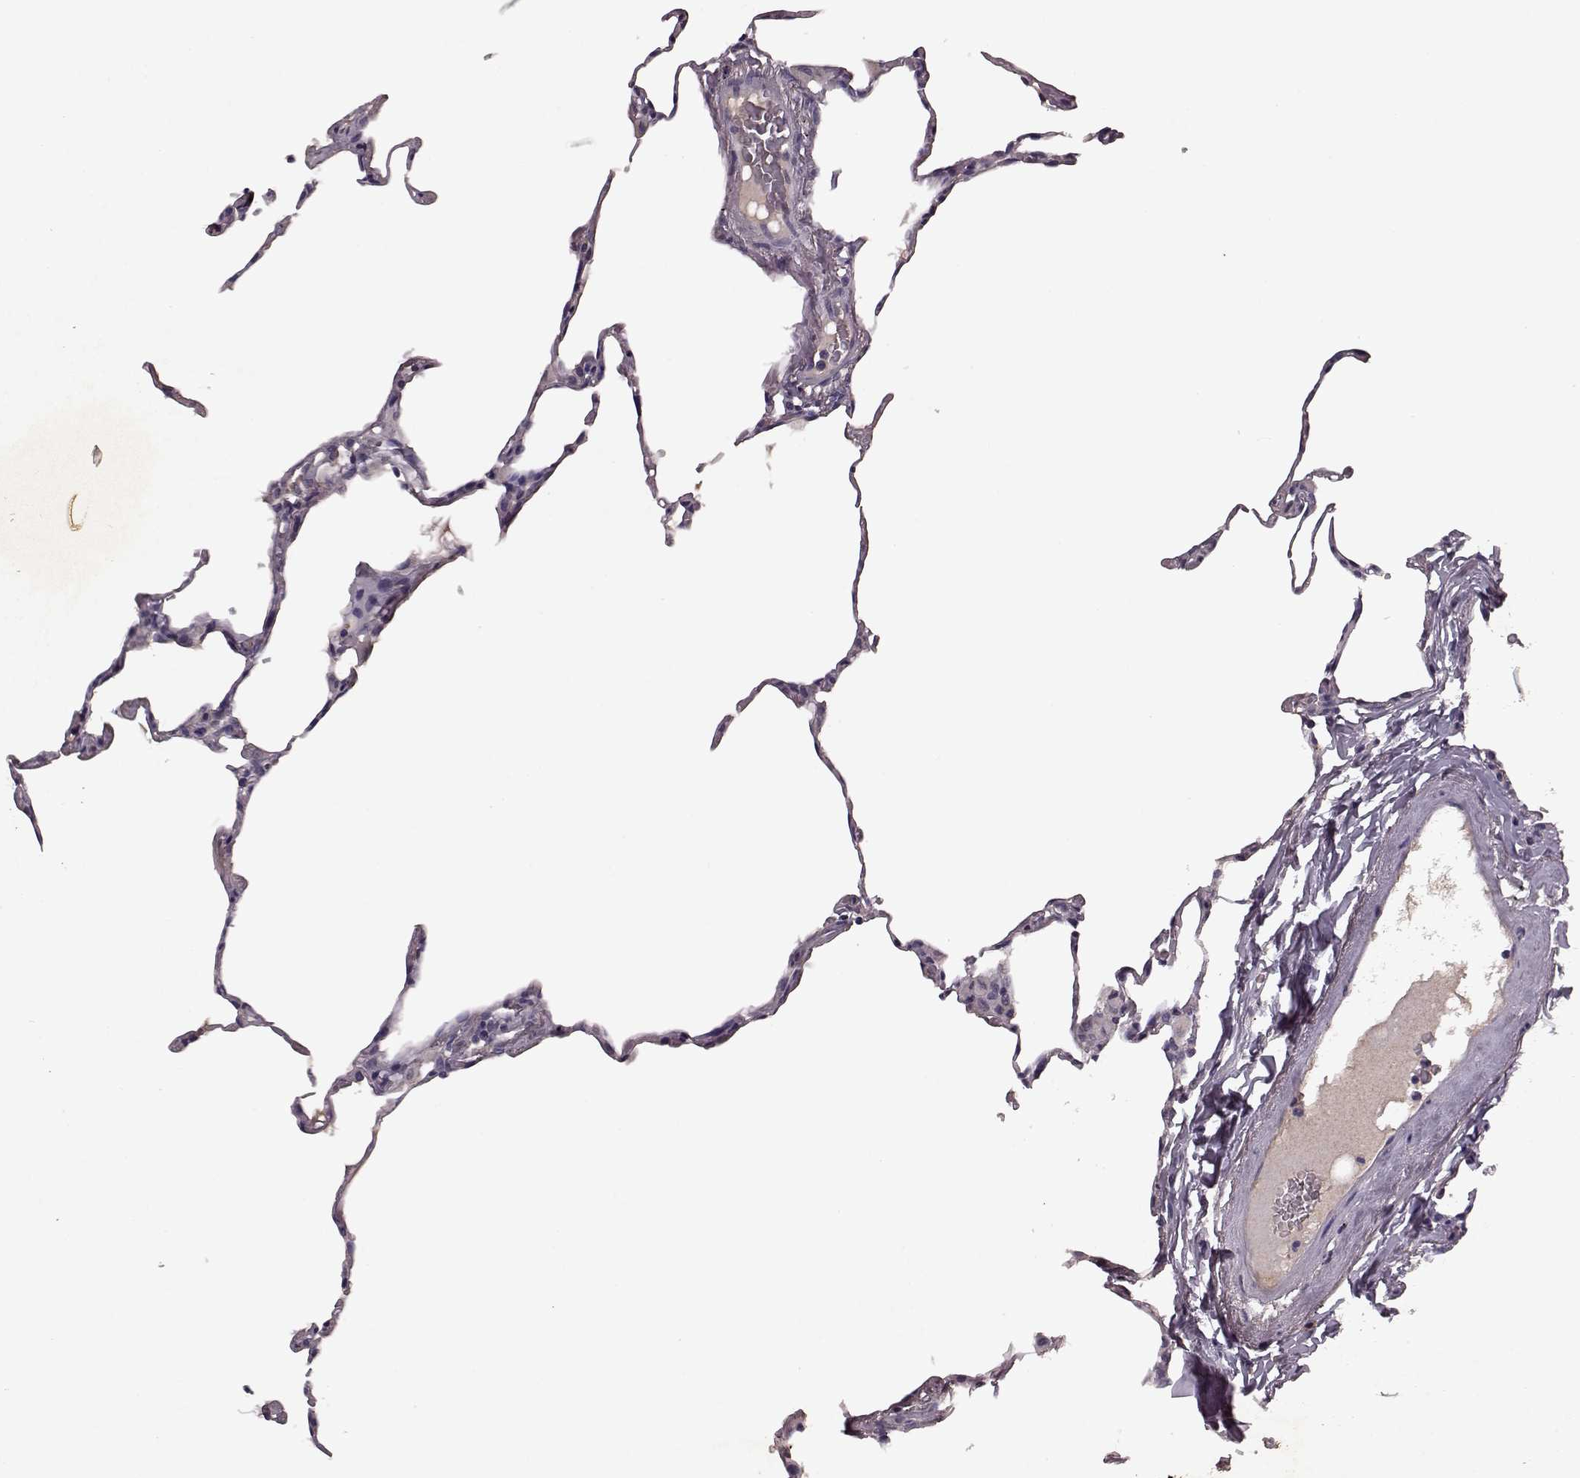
{"staining": {"intensity": "negative", "quantity": "none", "location": "none"}, "tissue": "lung", "cell_type": "Alveolar cells", "image_type": "normal", "snomed": [{"axis": "morphology", "description": "Normal tissue, NOS"}, {"axis": "topography", "description": "Lung"}], "caption": "Immunohistochemistry (IHC) photomicrograph of normal lung stained for a protein (brown), which exhibits no expression in alveolar cells. (Brightfield microscopy of DAB (3,3'-diaminobenzidine) immunohistochemistry at high magnification).", "gene": "FRRS1L", "patient": {"sex": "female", "age": 57}}